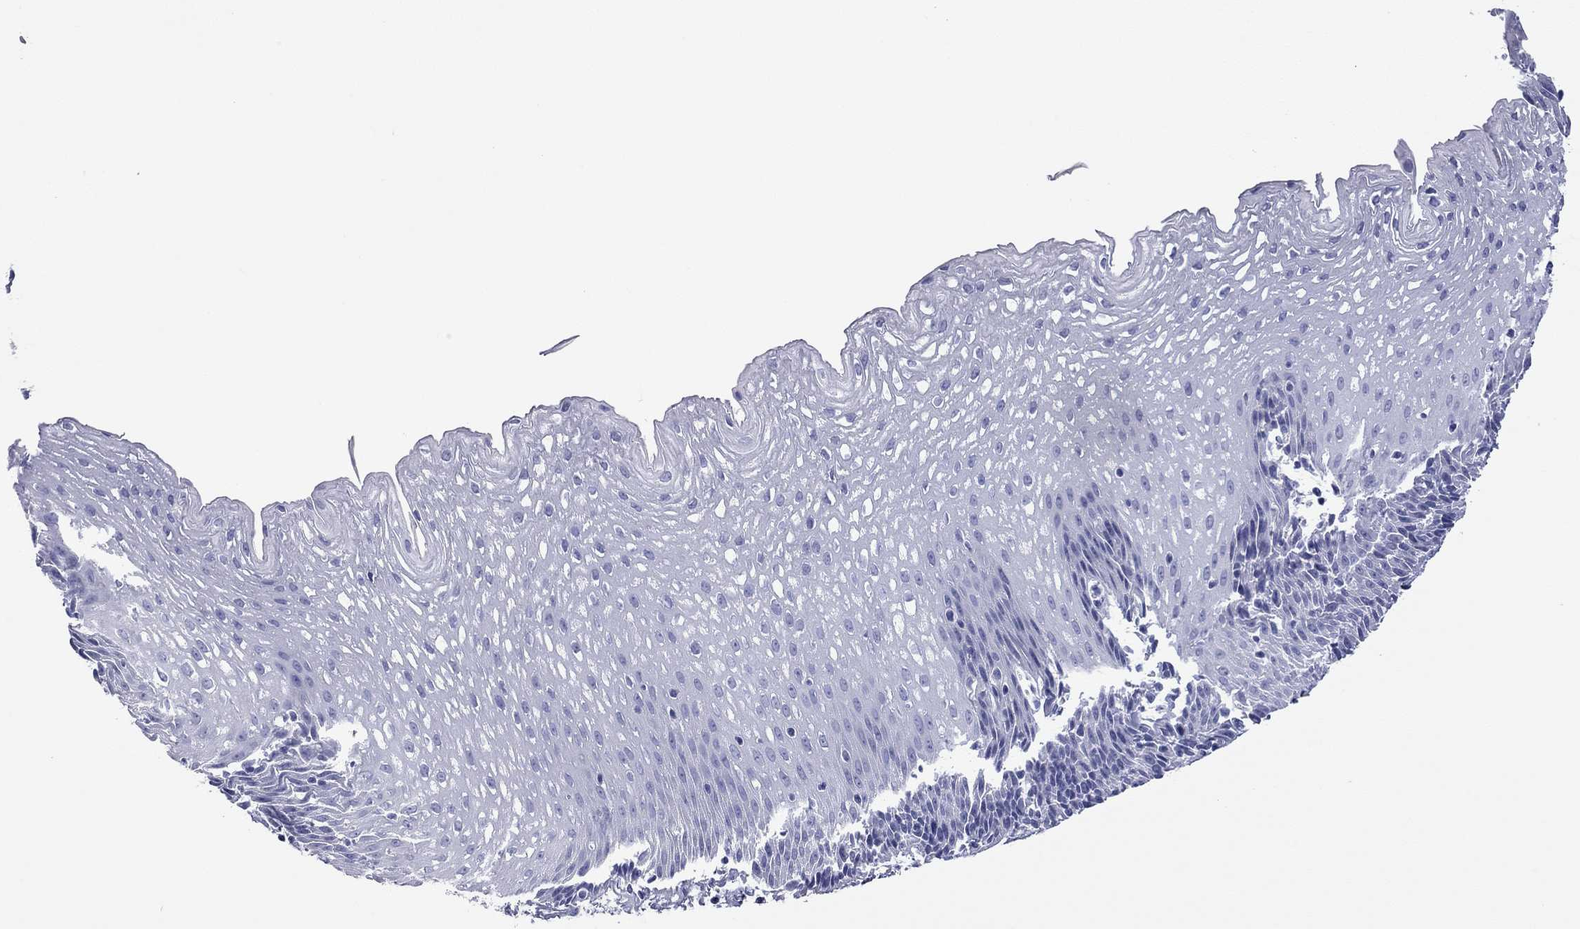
{"staining": {"intensity": "negative", "quantity": "none", "location": "none"}, "tissue": "esophagus", "cell_type": "Squamous epithelial cells", "image_type": "normal", "snomed": [{"axis": "morphology", "description": "Normal tissue, NOS"}, {"axis": "topography", "description": "Esophagus"}], "caption": "There is no significant positivity in squamous epithelial cells of esophagus. (DAB (3,3'-diaminobenzidine) immunohistochemistry with hematoxylin counter stain).", "gene": "ACTL7B", "patient": {"sex": "female", "age": 64}}